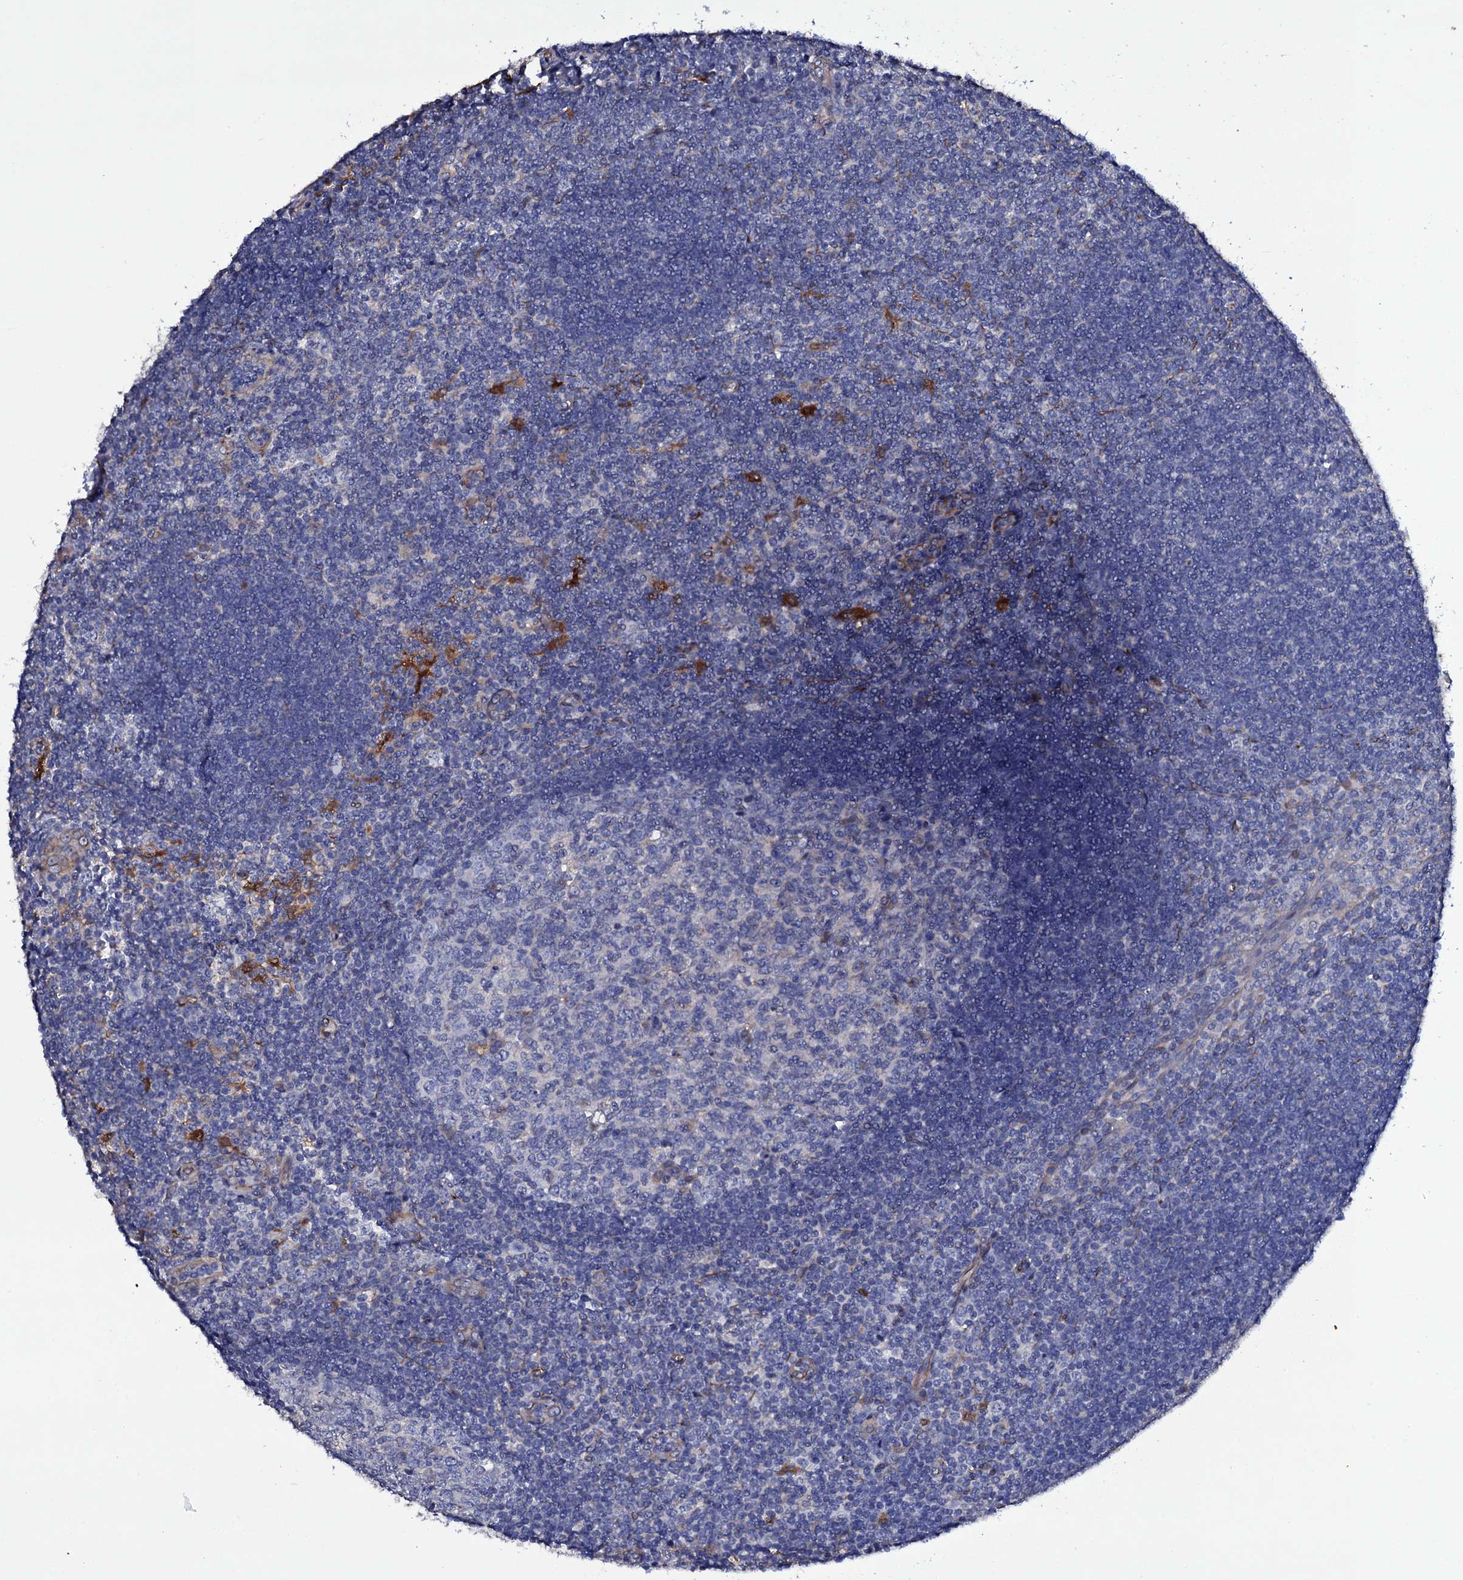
{"staining": {"intensity": "negative", "quantity": "none", "location": "none"}, "tissue": "tonsil", "cell_type": "Germinal center cells", "image_type": "normal", "snomed": [{"axis": "morphology", "description": "Normal tissue, NOS"}, {"axis": "topography", "description": "Tonsil"}], "caption": "DAB (3,3'-diaminobenzidine) immunohistochemical staining of benign human tonsil demonstrates no significant staining in germinal center cells.", "gene": "BCL2L14", "patient": {"sex": "male", "age": 27}}